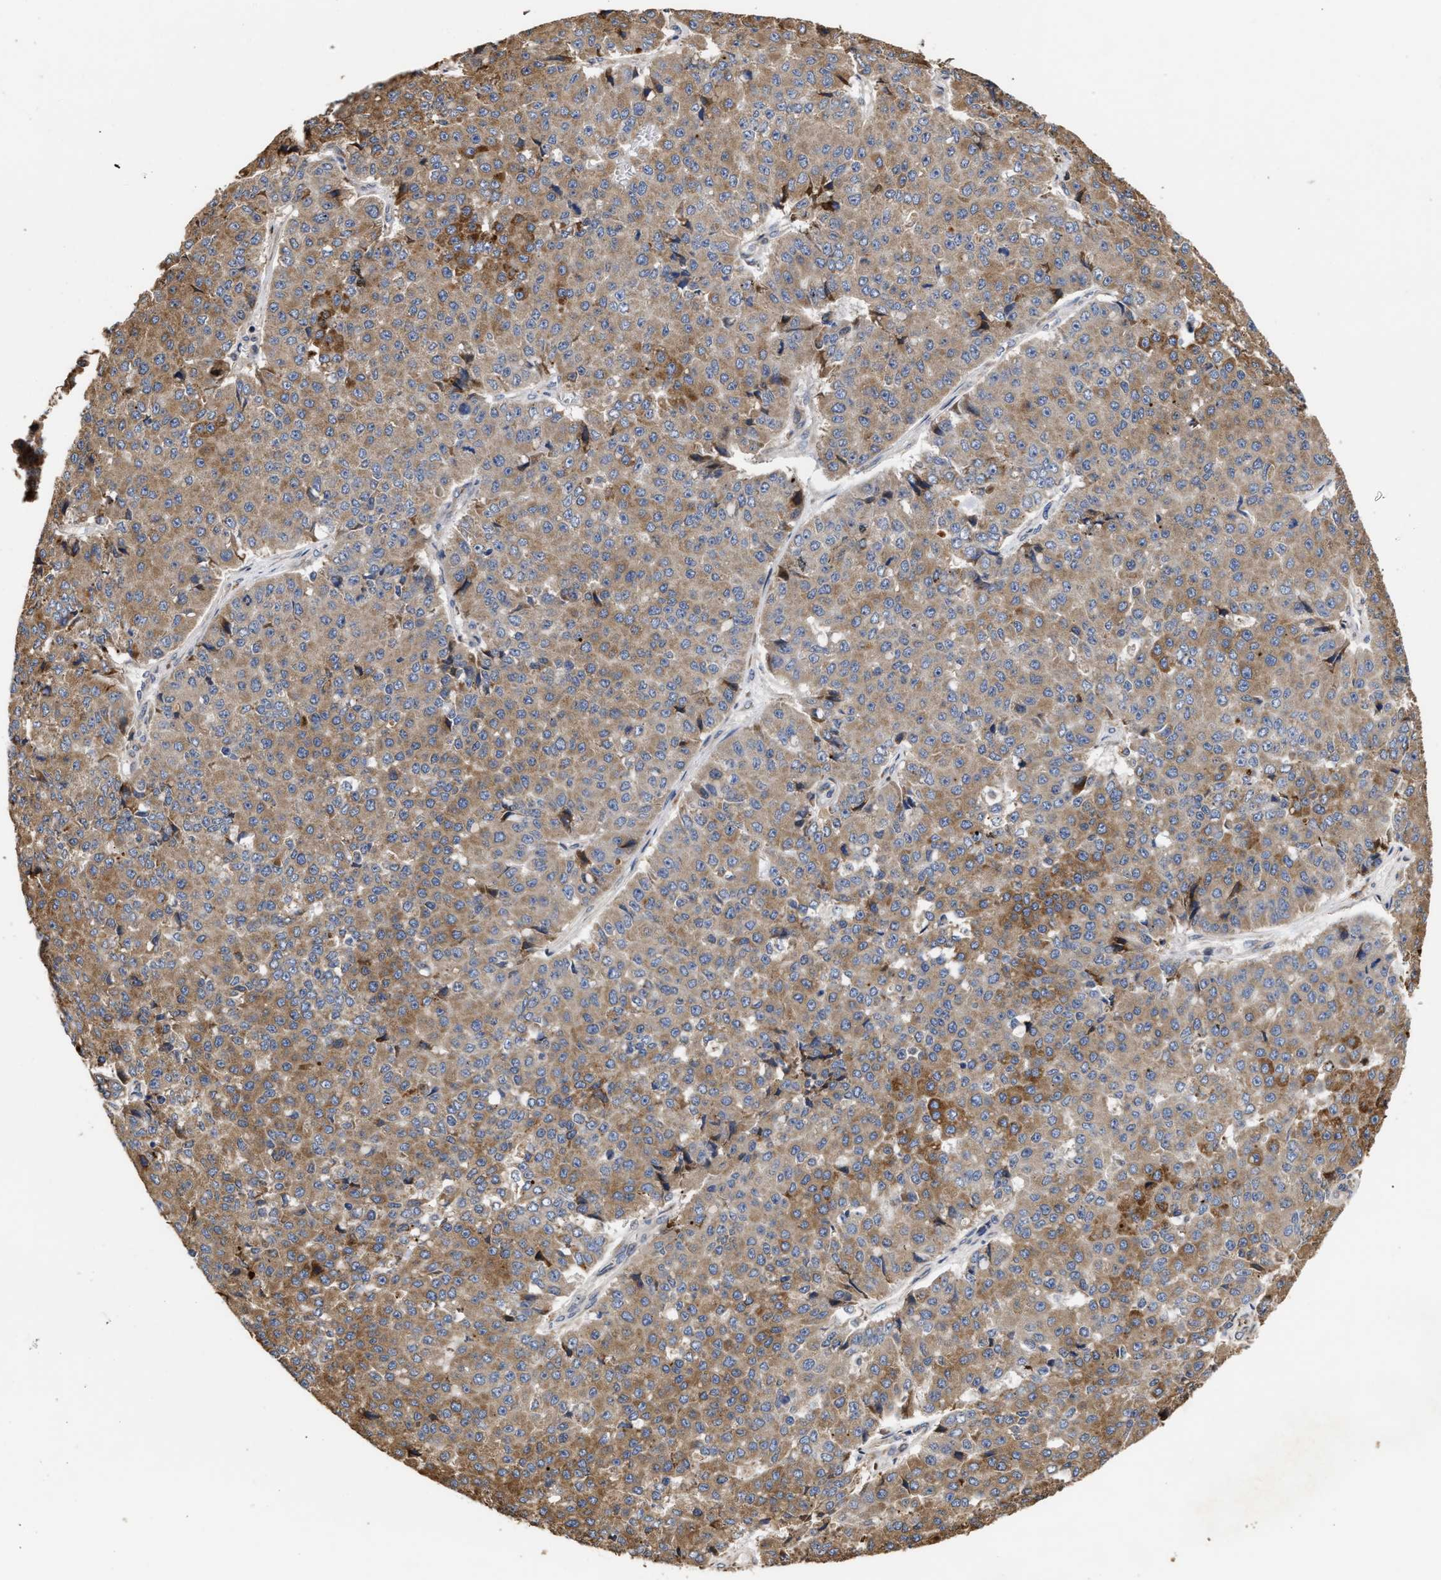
{"staining": {"intensity": "moderate", "quantity": ">75%", "location": "cytoplasmic/membranous"}, "tissue": "pancreatic cancer", "cell_type": "Tumor cells", "image_type": "cancer", "snomed": [{"axis": "morphology", "description": "Adenocarcinoma, NOS"}, {"axis": "topography", "description": "Pancreas"}], "caption": "Immunohistochemistry (DAB) staining of pancreatic cancer (adenocarcinoma) displays moderate cytoplasmic/membranous protein expression in approximately >75% of tumor cells.", "gene": "GOSR1", "patient": {"sex": "male", "age": 50}}